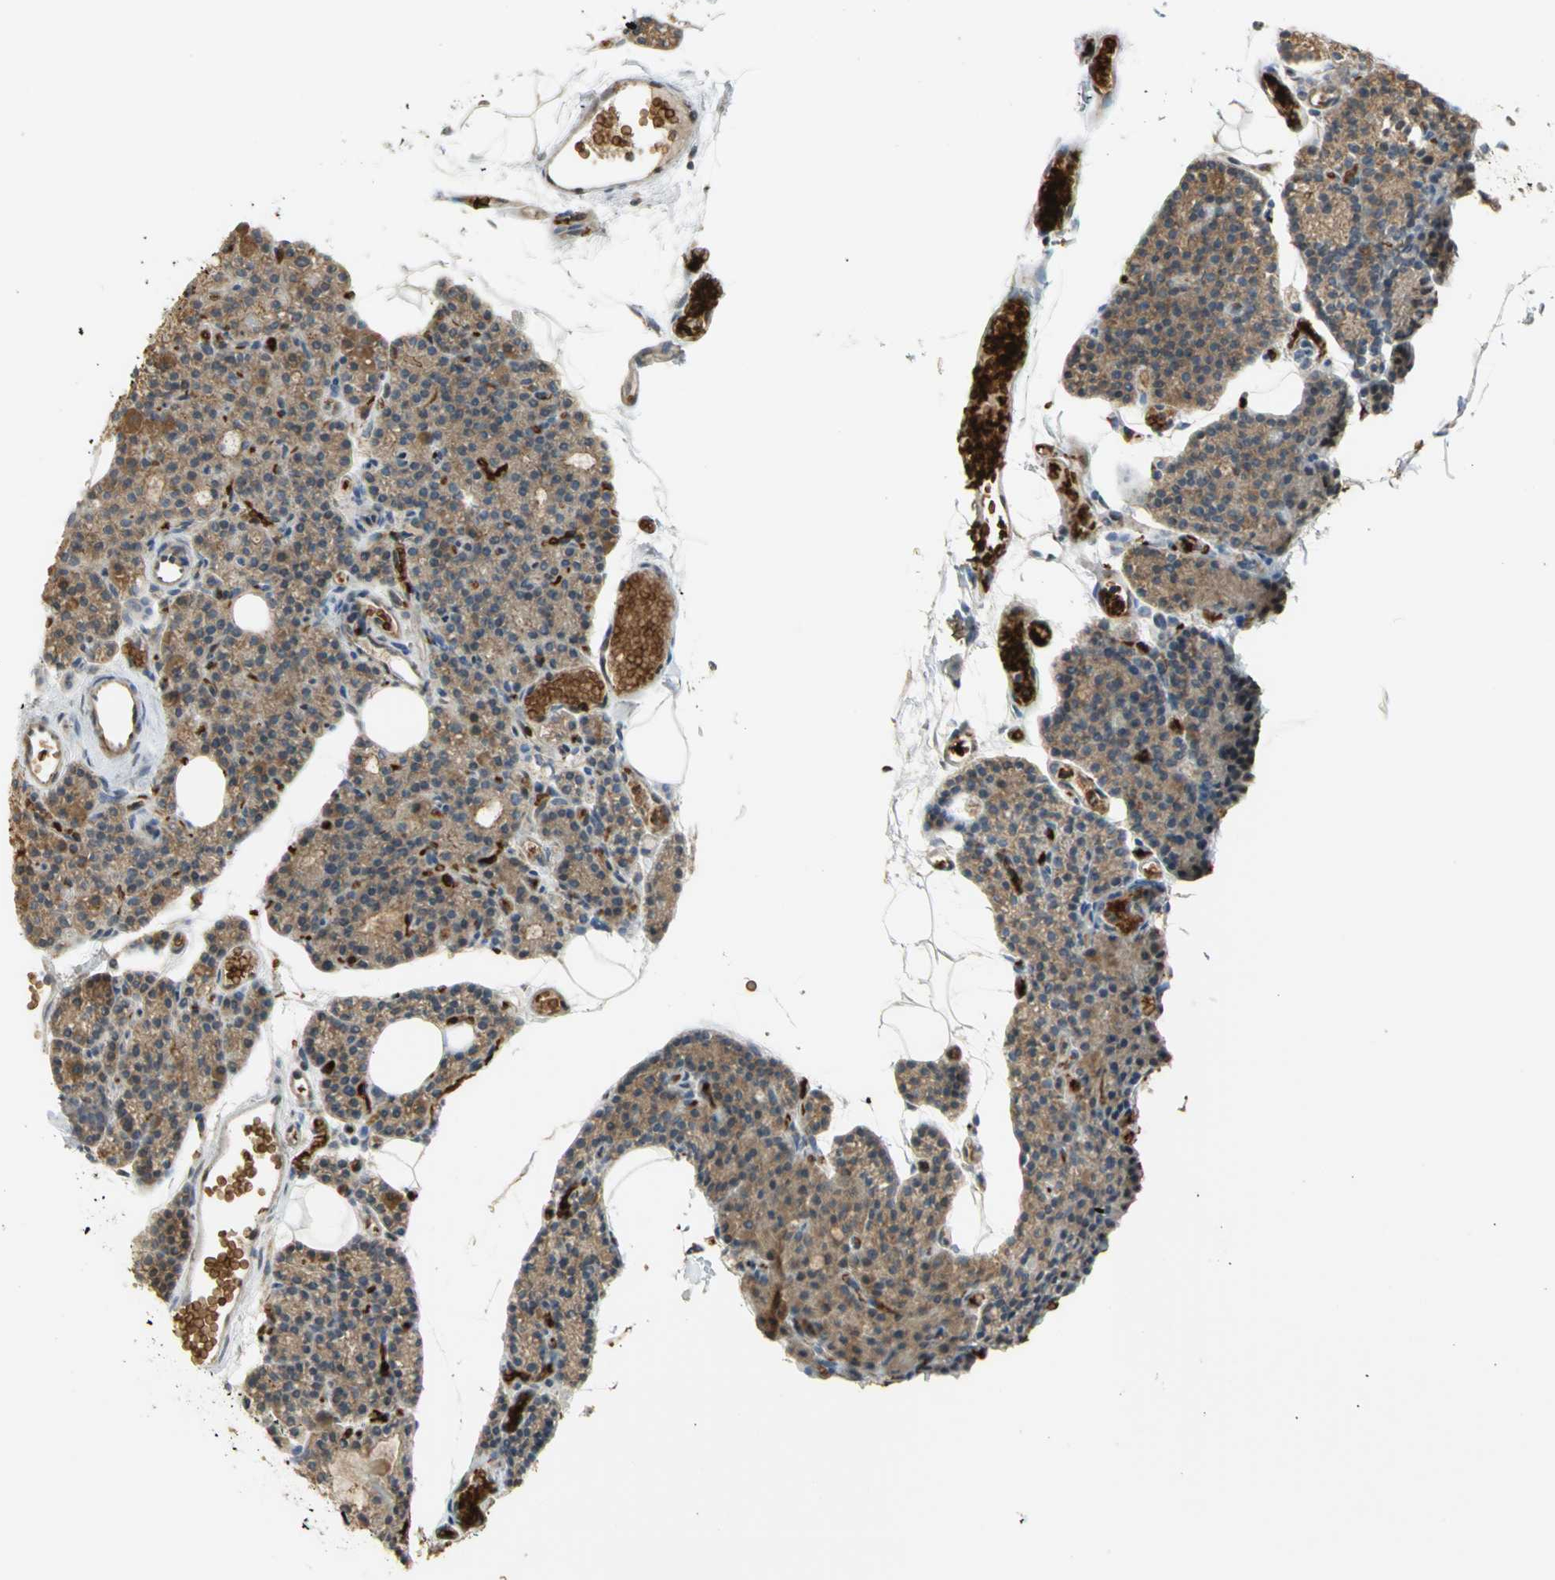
{"staining": {"intensity": "moderate", "quantity": ">75%", "location": "cytoplasmic/membranous"}, "tissue": "parathyroid gland", "cell_type": "Glandular cells", "image_type": "normal", "snomed": [{"axis": "morphology", "description": "Normal tissue, NOS"}, {"axis": "topography", "description": "Parathyroid gland"}], "caption": "About >75% of glandular cells in unremarkable human parathyroid gland demonstrate moderate cytoplasmic/membranous protein positivity as visualized by brown immunohistochemical staining.", "gene": "ANK1", "patient": {"sex": "female", "age": 60}}